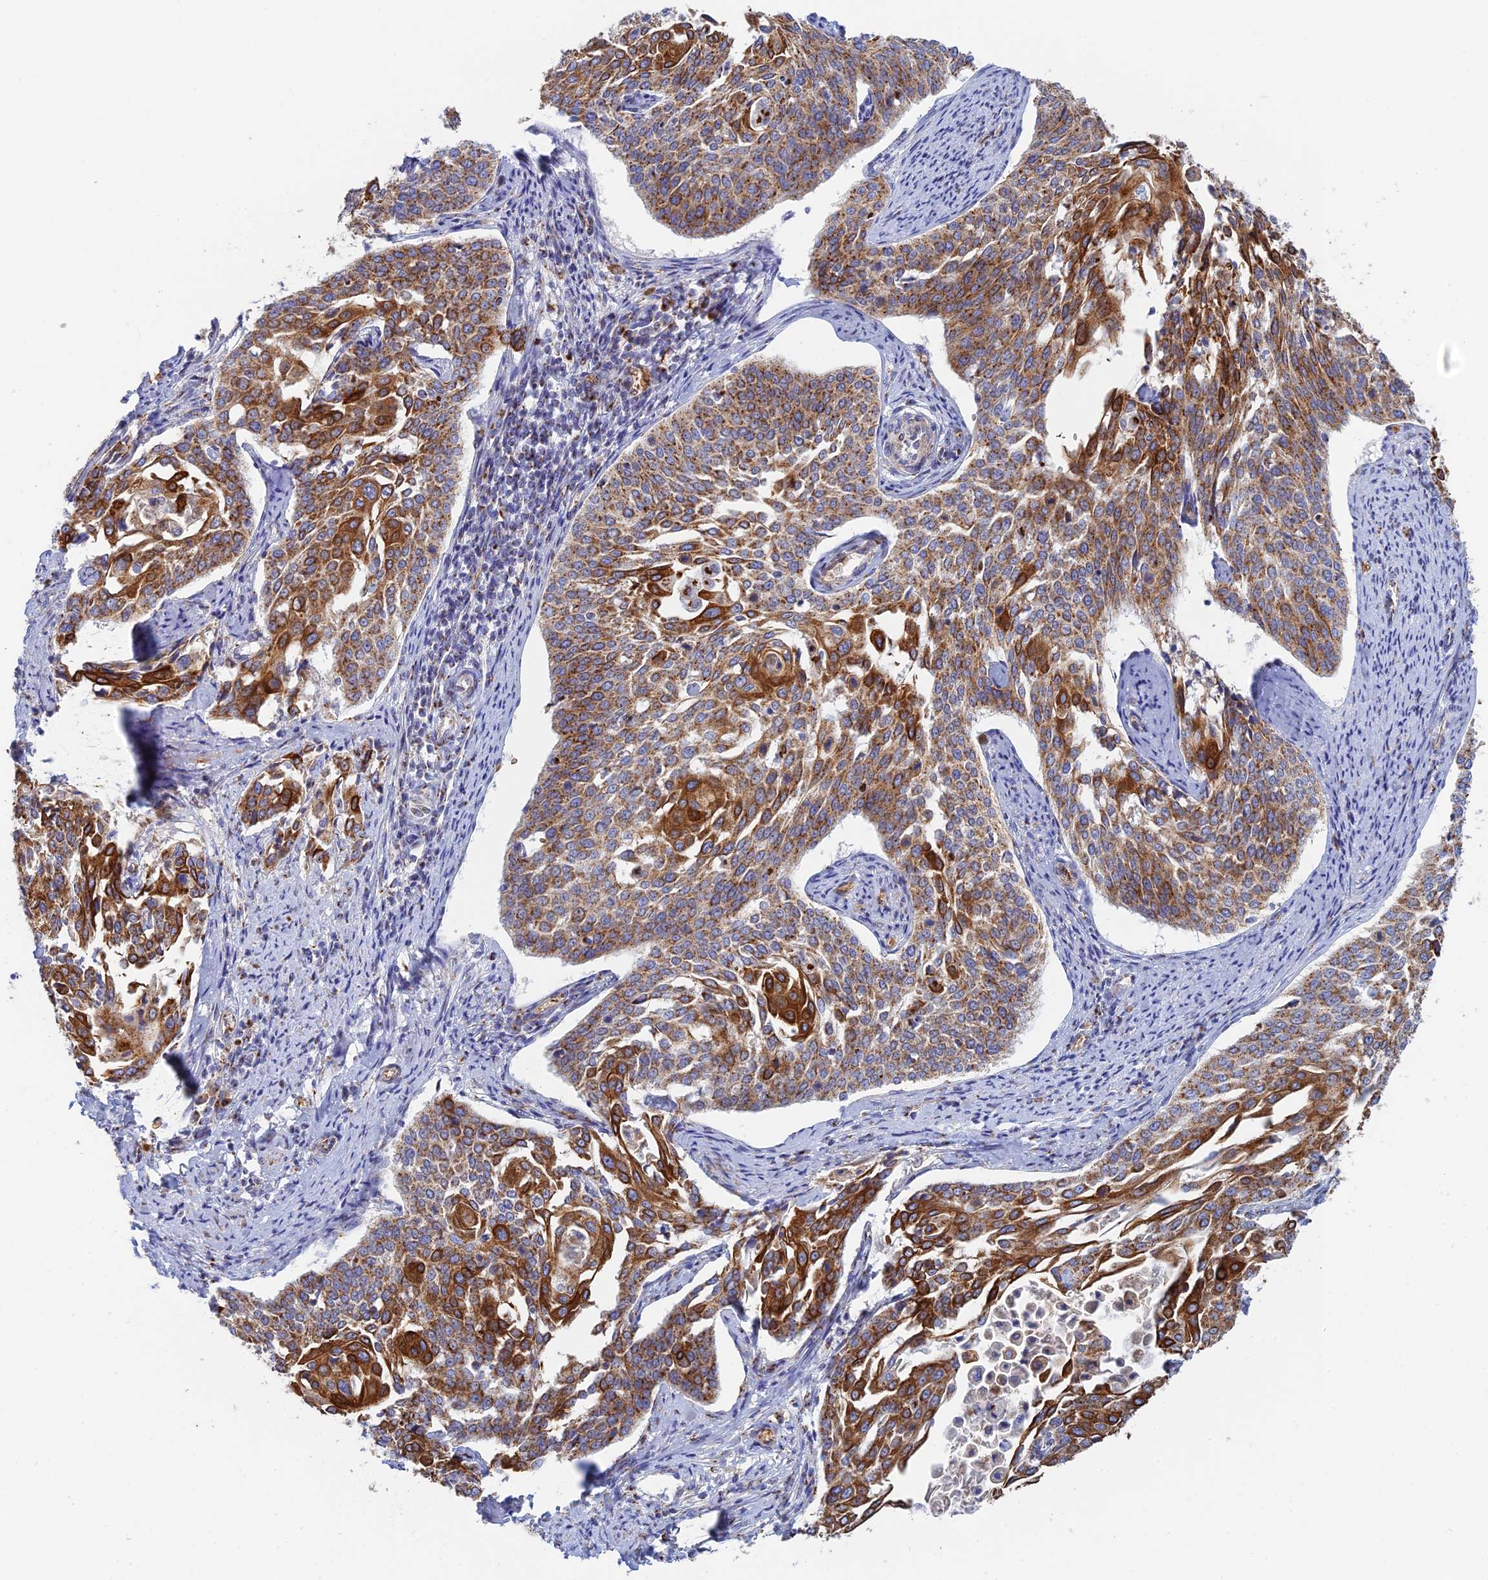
{"staining": {"intensity": "strong", "quantity": ">75%", "location": "cytoplasmic/membranous"}, "tissue": "cervical cancer", "cell_type": "Tumor cells", "image_type": "cancer", "snomed": [{"axis": "morphology", "description": "Squamous cell carcinoma, NOS"}, {"axis": "topography", "description": "Cervix"}], "caption": "IHC of human cervical cancer exhibits high levels of strong cytoplasmic/membranous expression in approximately >75% of tumor cells. The staining was performed using DAB to visualize the protein expression in brown, while the nuclei were stained in blue with hematoxylin (Magnification: 20x).", "gene": "HS2ST1", "patient": {"sex": "female", "age": 44}}